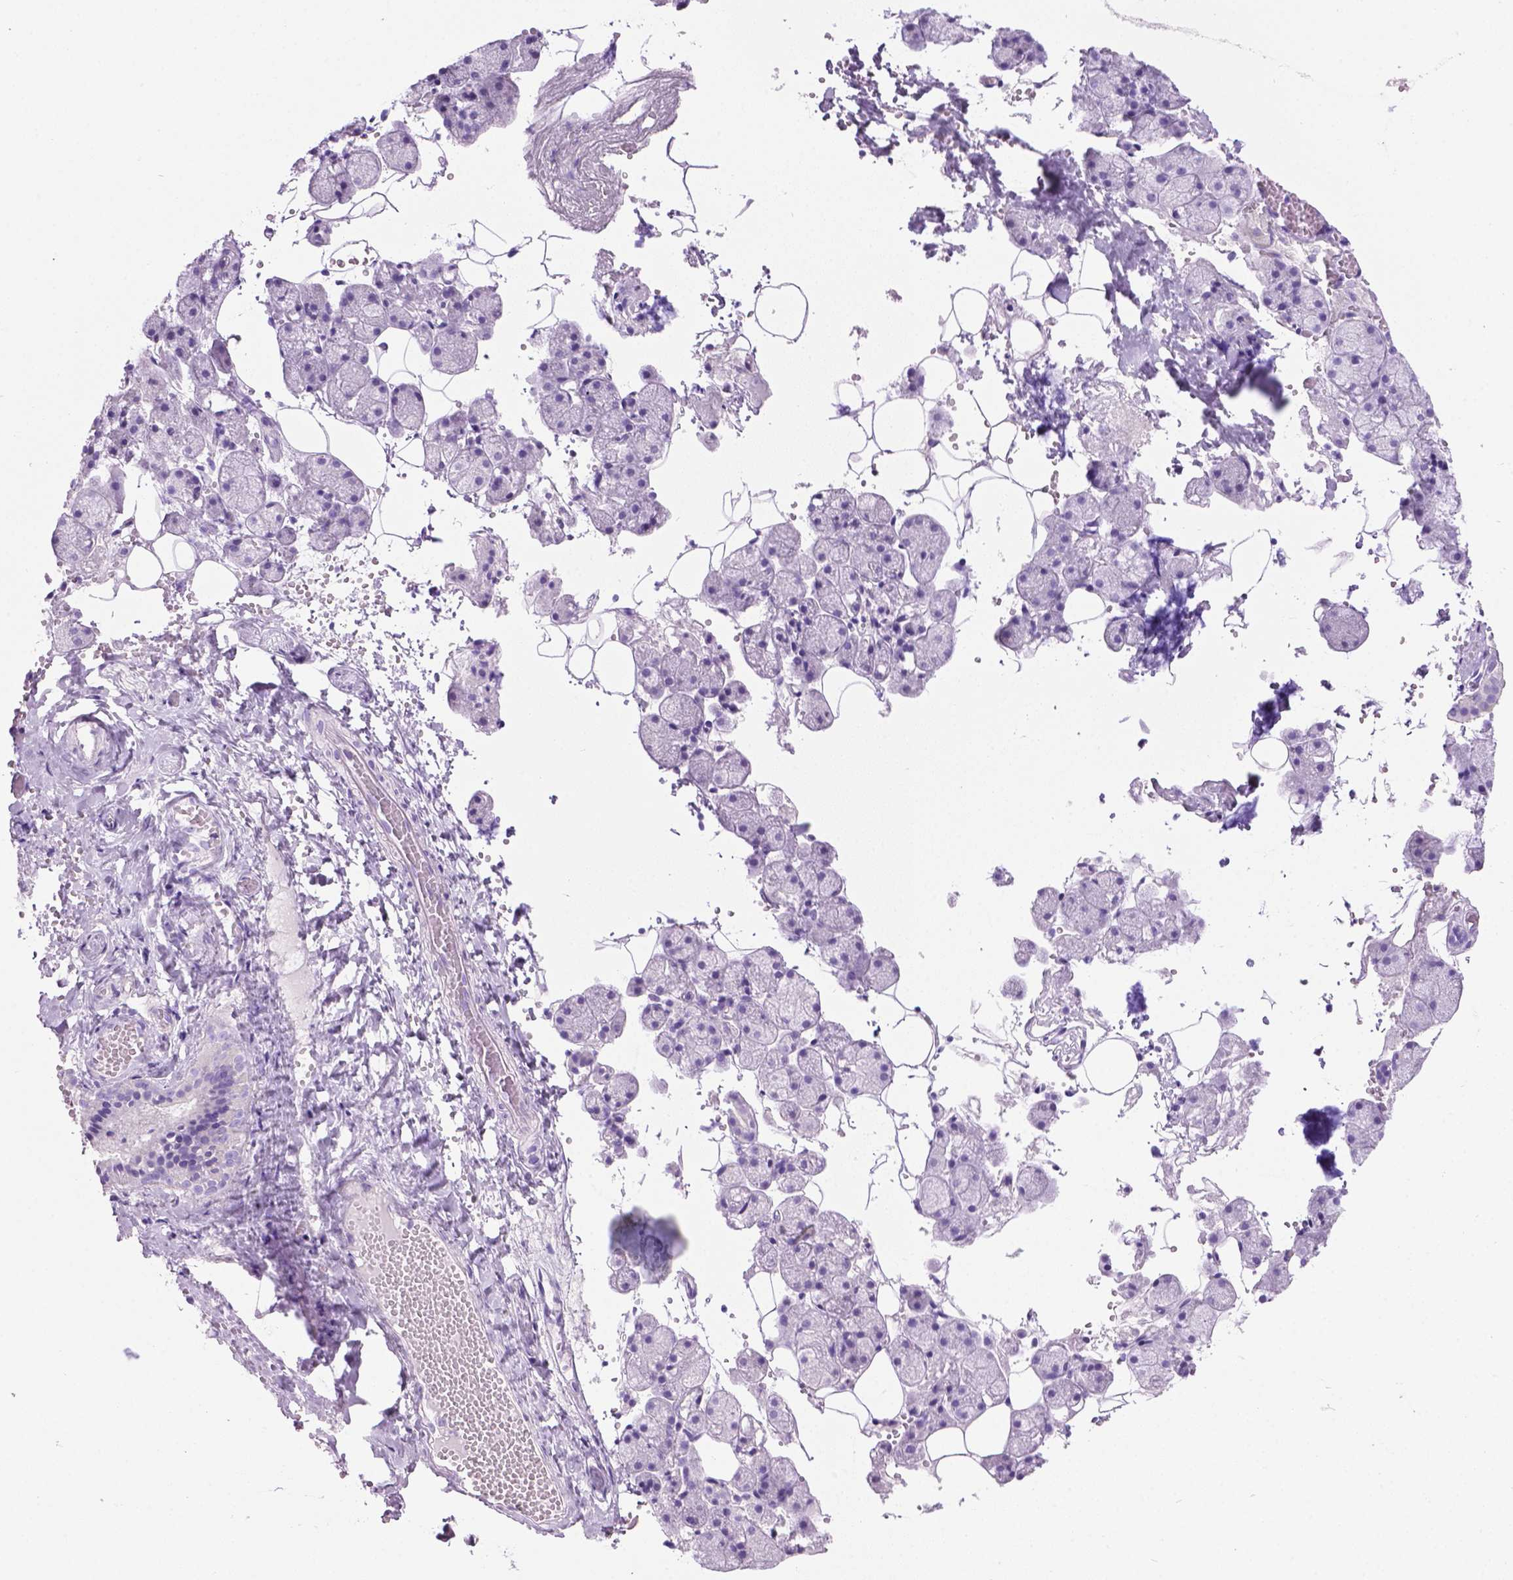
{"staining": {"intensity": "negative", "quantity": "none", "location": "none"}, "tissue": "salivary gland", "cell_type": "Glandular cells", "image_type": "normal", "snomed": [{"axis": "morphology", "description": "Normal tissue, NOS"}, {"axis": "topography", "description": "Salivary gland"}], "caption": "A high-resolution micrograph shows immunohistochemistry (IHC) staining of normal salivary gland, which demonstrates no significant expression in glandular cells.", "gene": "LELP1", "patient": {"sex": "male", "age": 38}}